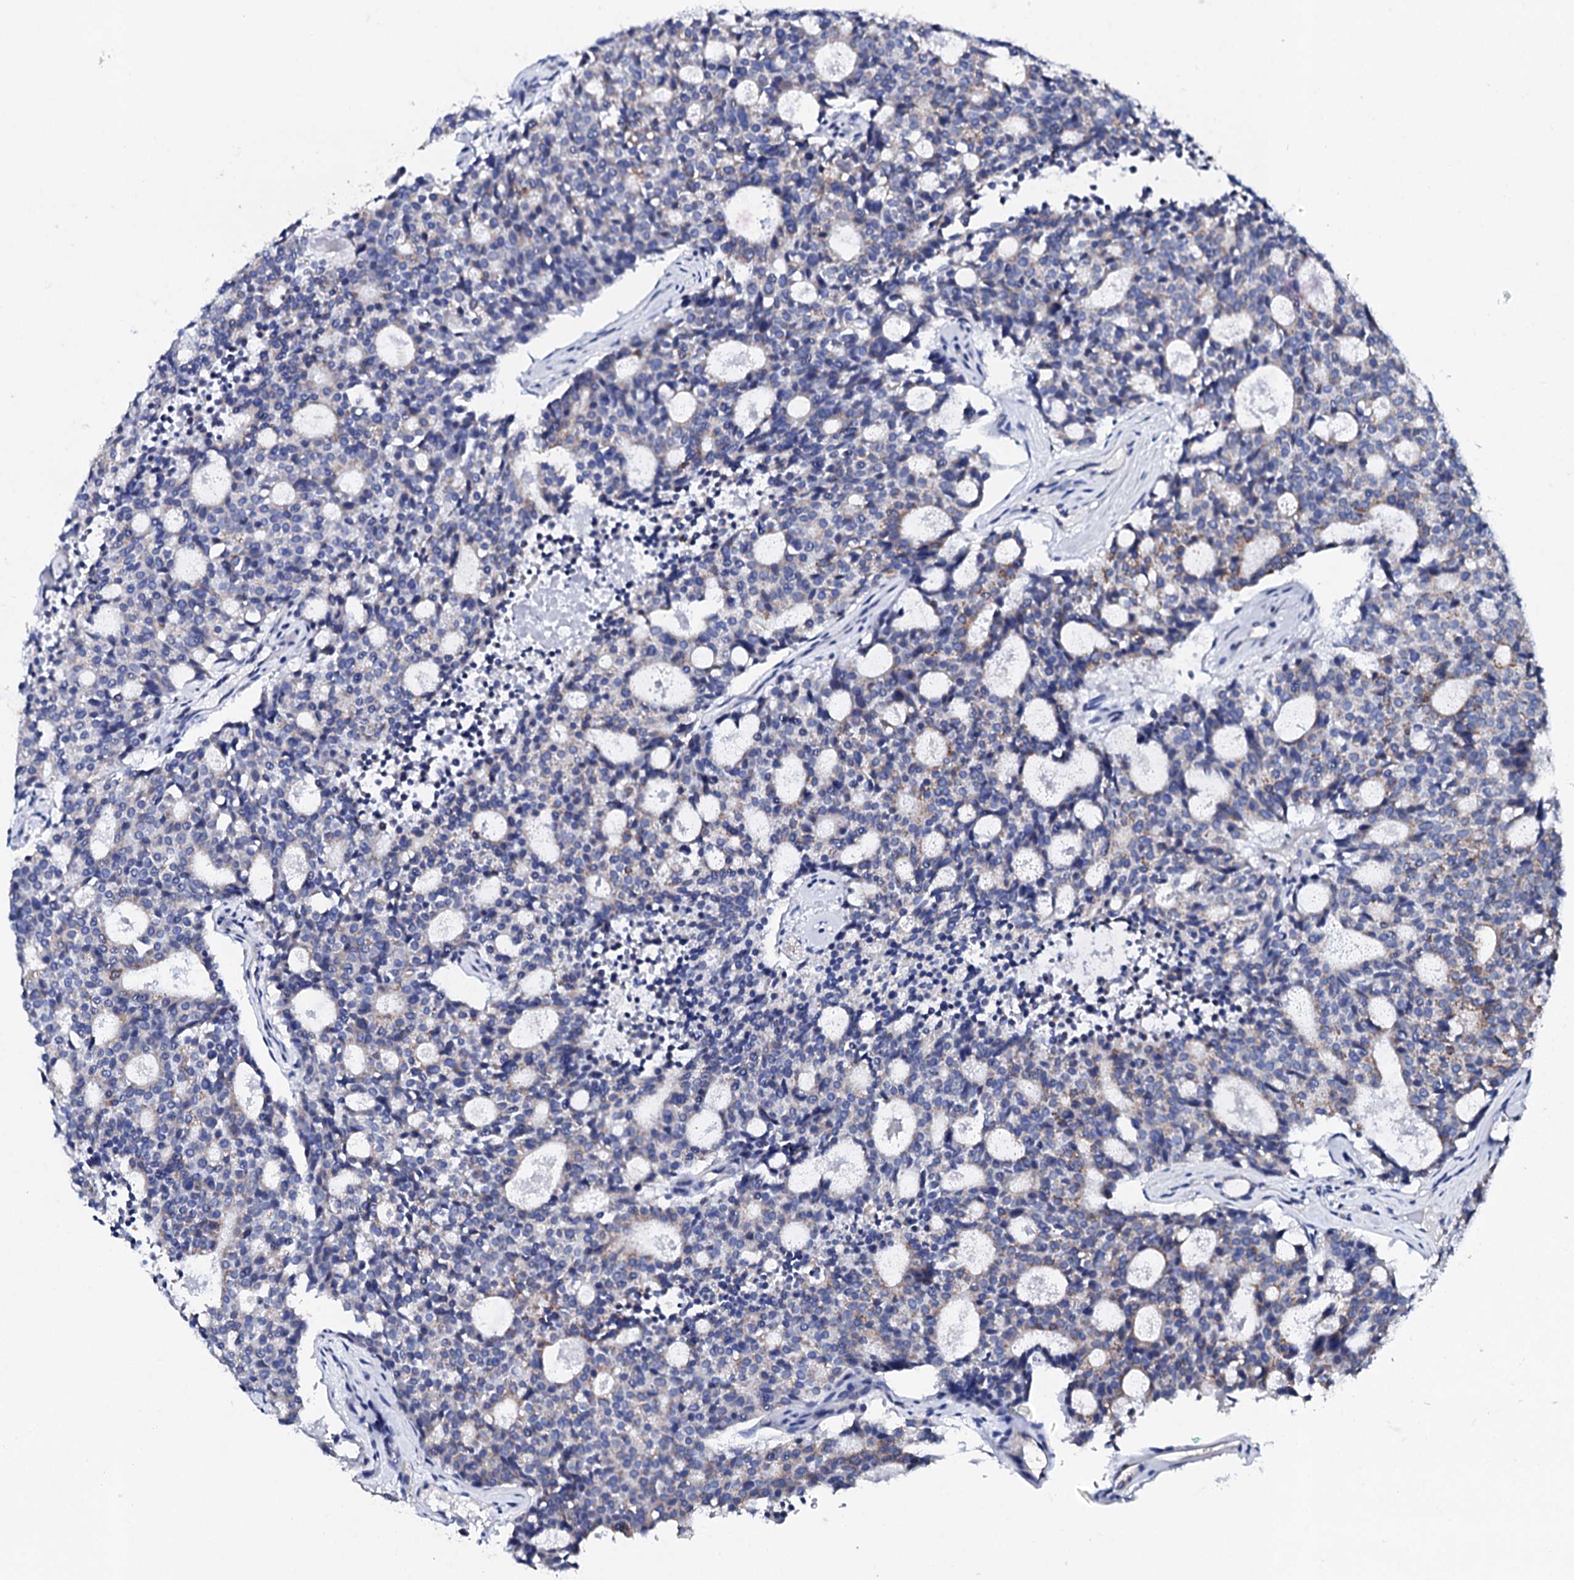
{"staining": {"intensity": "negative", "quantity": "none", "location": "none"}, "tissue": "carcinoid", "cell_type": "Tumor cells", "image_type": "cancer", "snomed": [{"axis": "morphology", "description": "Carcinoid, malignant, NOS"}, {"axis": "topography", "description": "Pancreas"}], "caption": "Immunohistochemical staining of malignant carcinoid demonstrates no significant expression in tumor cells.", "gene": "KLHL32", "patient": {"sex": "female", "age": 54}}